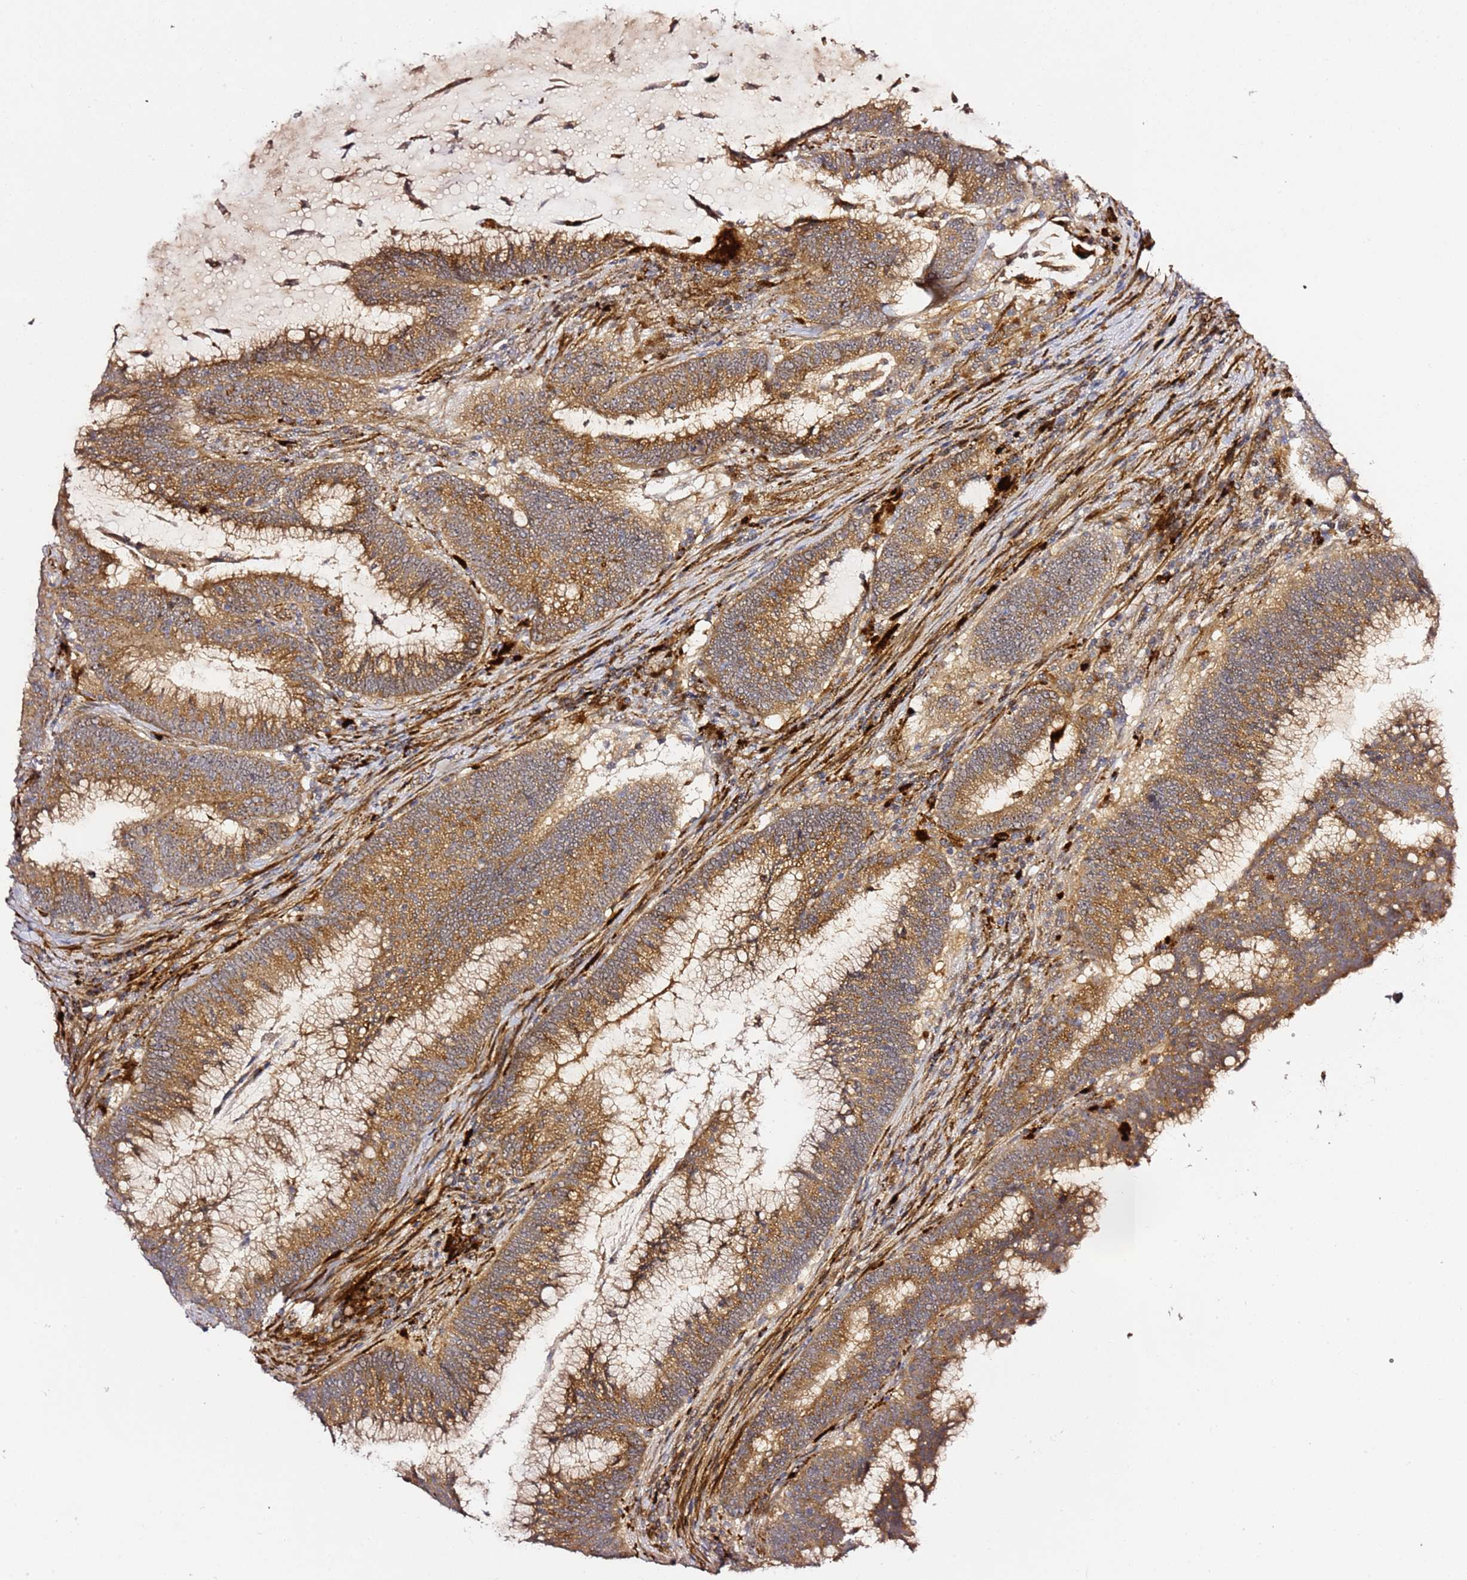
{"staining": {"intensity": "moderate", "quantity": ">75%", "location": "cytoplasmic/membranous"}, "tissue": "colorectal cancer", "cell_type": "Tumor cells", "image_type": "cancer", "snomed": [{"axis": "morphology", "description": "Adenocarcinoma, NOS"}, {"axis": "topography", "description": "Rectum"}], "caption": "Colorectal cancer stained for a protein displays moderate cytoplasmic/membranous positivity in tumor cells. The protein of interest is stained brown, and the nuclei are stained in blue (DAB (3,3'-diaminobenzidine) IHC with brightfield microscopy, high magnification).", "gene": "PVRIG", "patient": {"sex": "female", "age": 77}}